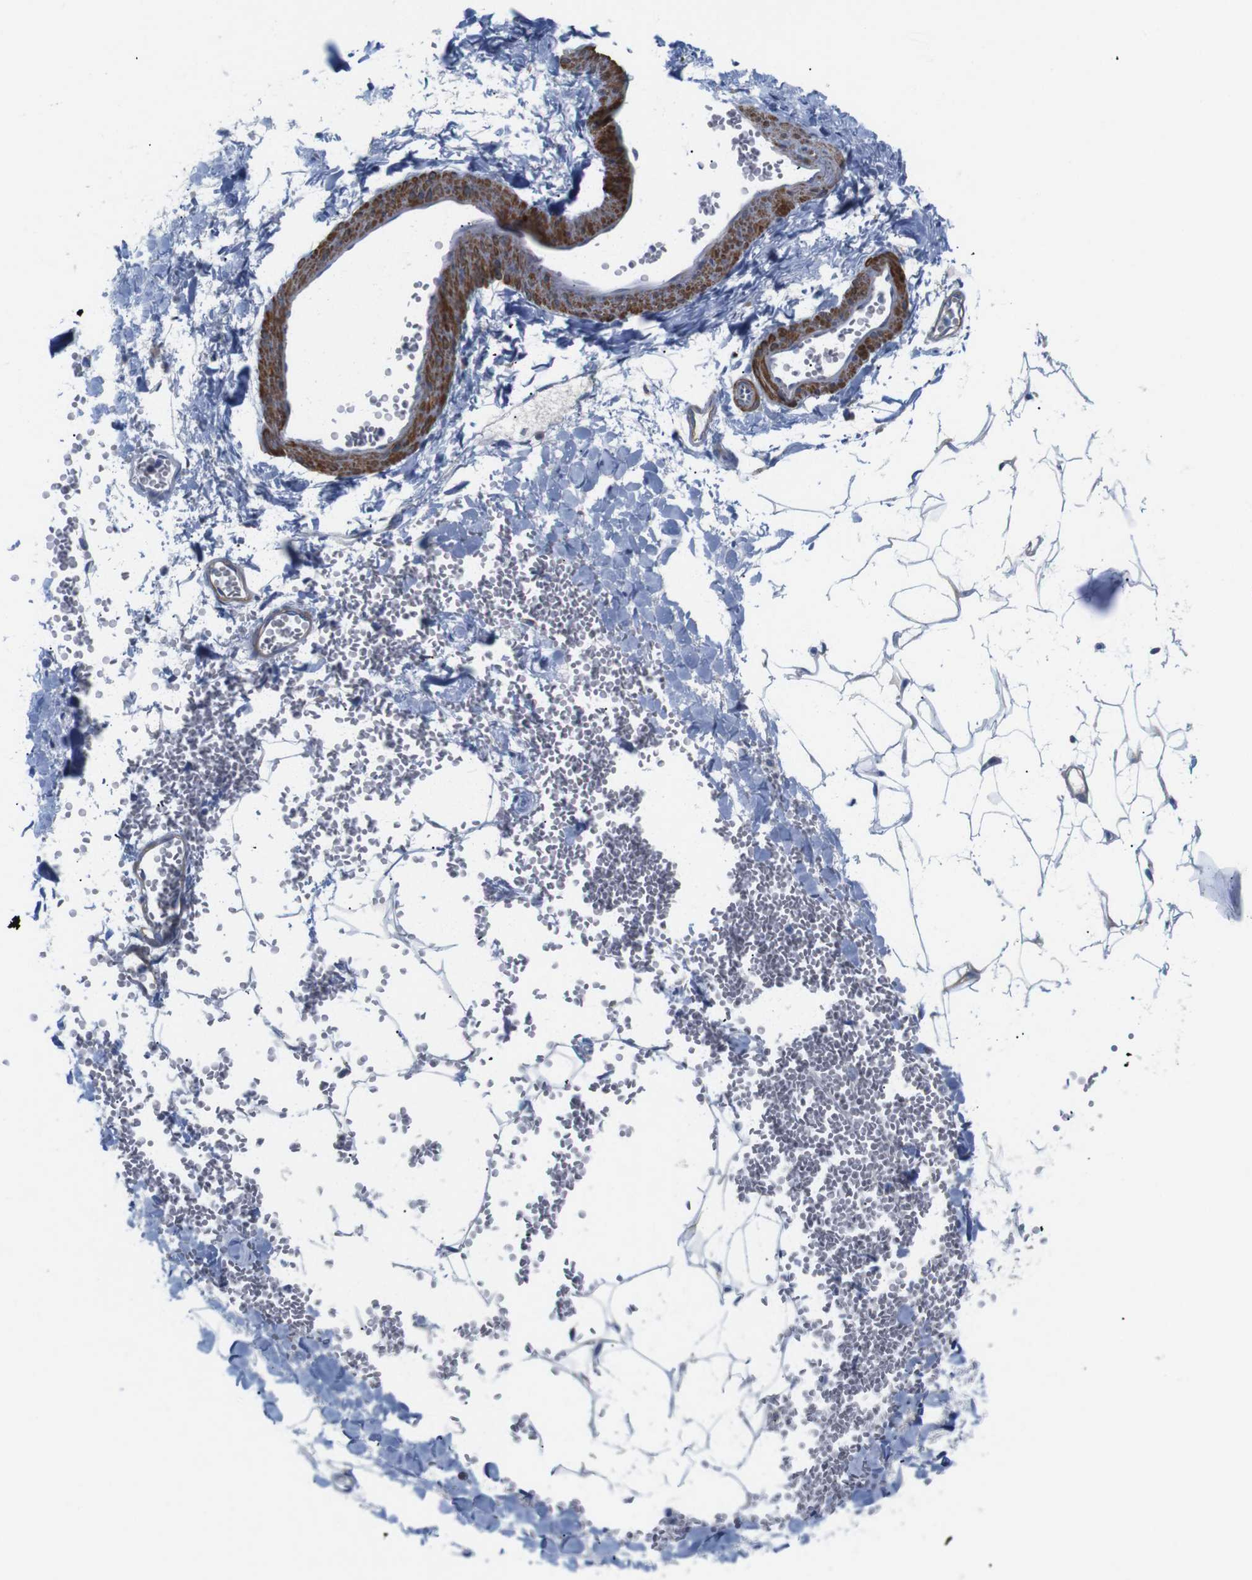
{"staining": {"intensity": "negative", "quantity": "none", "location": "none"}, "tissue": "adipose tissue", "cell_type": "Adipocytes", "image_type": "normal", "snomed": [{"axis": "morphology", "description": "Normal tissue, NOS"}, {"axis": "topography", "description": "Adipose tissue"}, {"axis": "topography", "description": "Peripheral nerve tissue"}], "caption": "The image reveals no significant positivity in adipocytes of adipose tissue.", "gene": "LRRC55", "patient": {"sex": "male", "age": 52}}